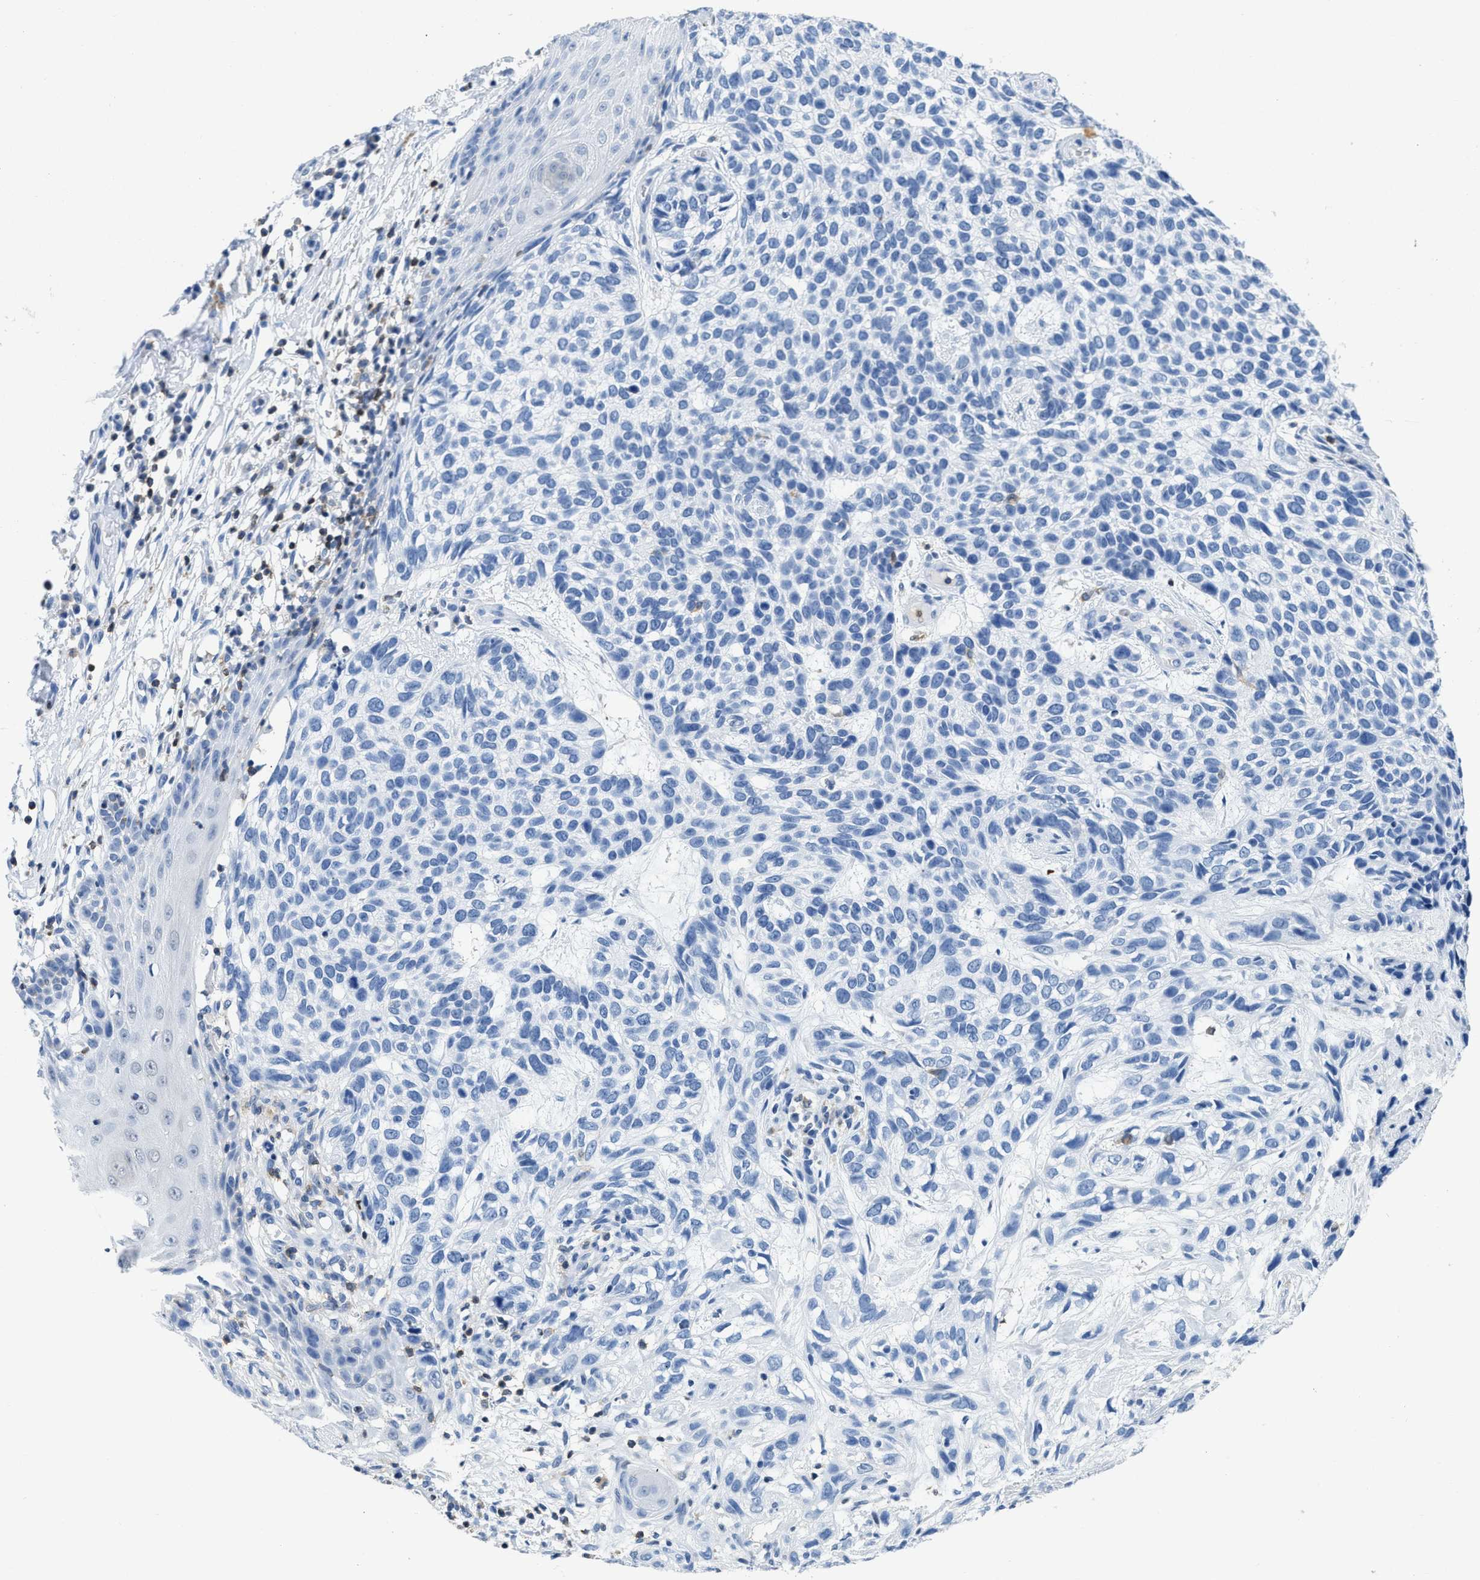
{"staining": {"intensity": "negative", "quantity": "none", "location": "none"}, "tissue": "skin cancer", "cell_type": "Tumor cells", "image_type": "cancer", "snomed": [{"axis": "morphology", "description": "Normal tissue, NOS"}, {"axis": "morphology", "description": "Basal cell carcinoma"}, {"axis": "topography", "description": "Skin"}], "caption": "Immunohistochemical staining of skin cancer (basal cell carcinoma) demonstrates no significant positivity in tumor cells. (Stains: DAB (3,3'-diaminobenzidine) immunohistochemistry (IHC) with hematoxylin counter stain, Microscopy: brightfield microscopy at high magnification).", "gene": "NFATC2", "patient": {"sex": "male", "age": 79}}